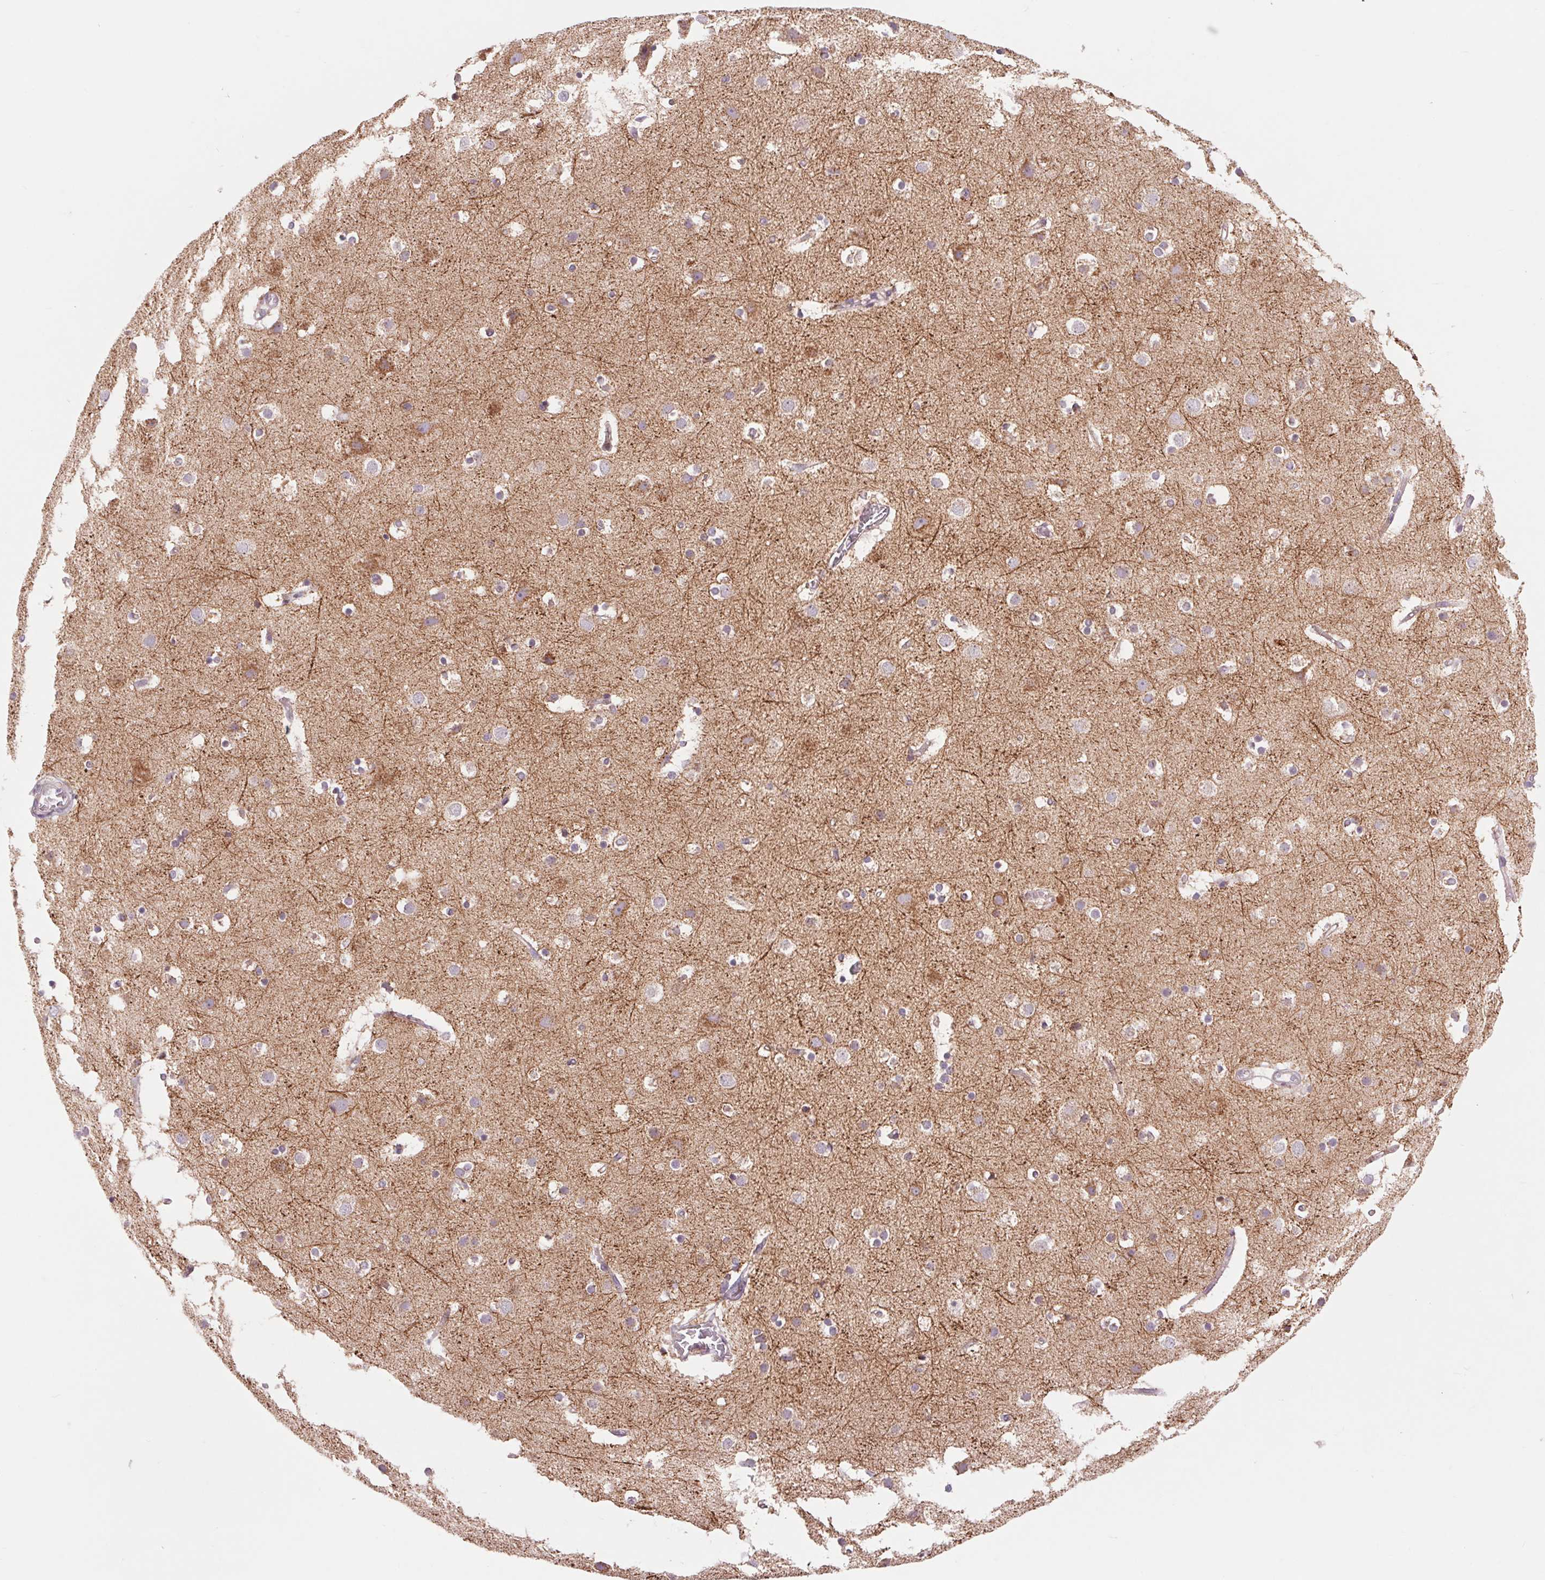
{"staining": {"intensity": "weak", "quantity": "25%-75%", "location": "cytoplasmic/membranous"}, "tissue": "cerebral cortex", "cell_type": "Endothelial cells", "image_type": "normal", "snomed": [{"axis": "morphology", "description": "Normal tissue, NOS"}, {"axis": "topography", "description": "Cerebral cortex"}], "caption": "An image showing weak cytoplasmic/membranous expression in about 25%-75% of endothelial cells in normal cerebral cortex, as visualized by brown immunohistochemical staining.", "gene": "COX6A1", "patient": {"sex": "female", "age": 52}}